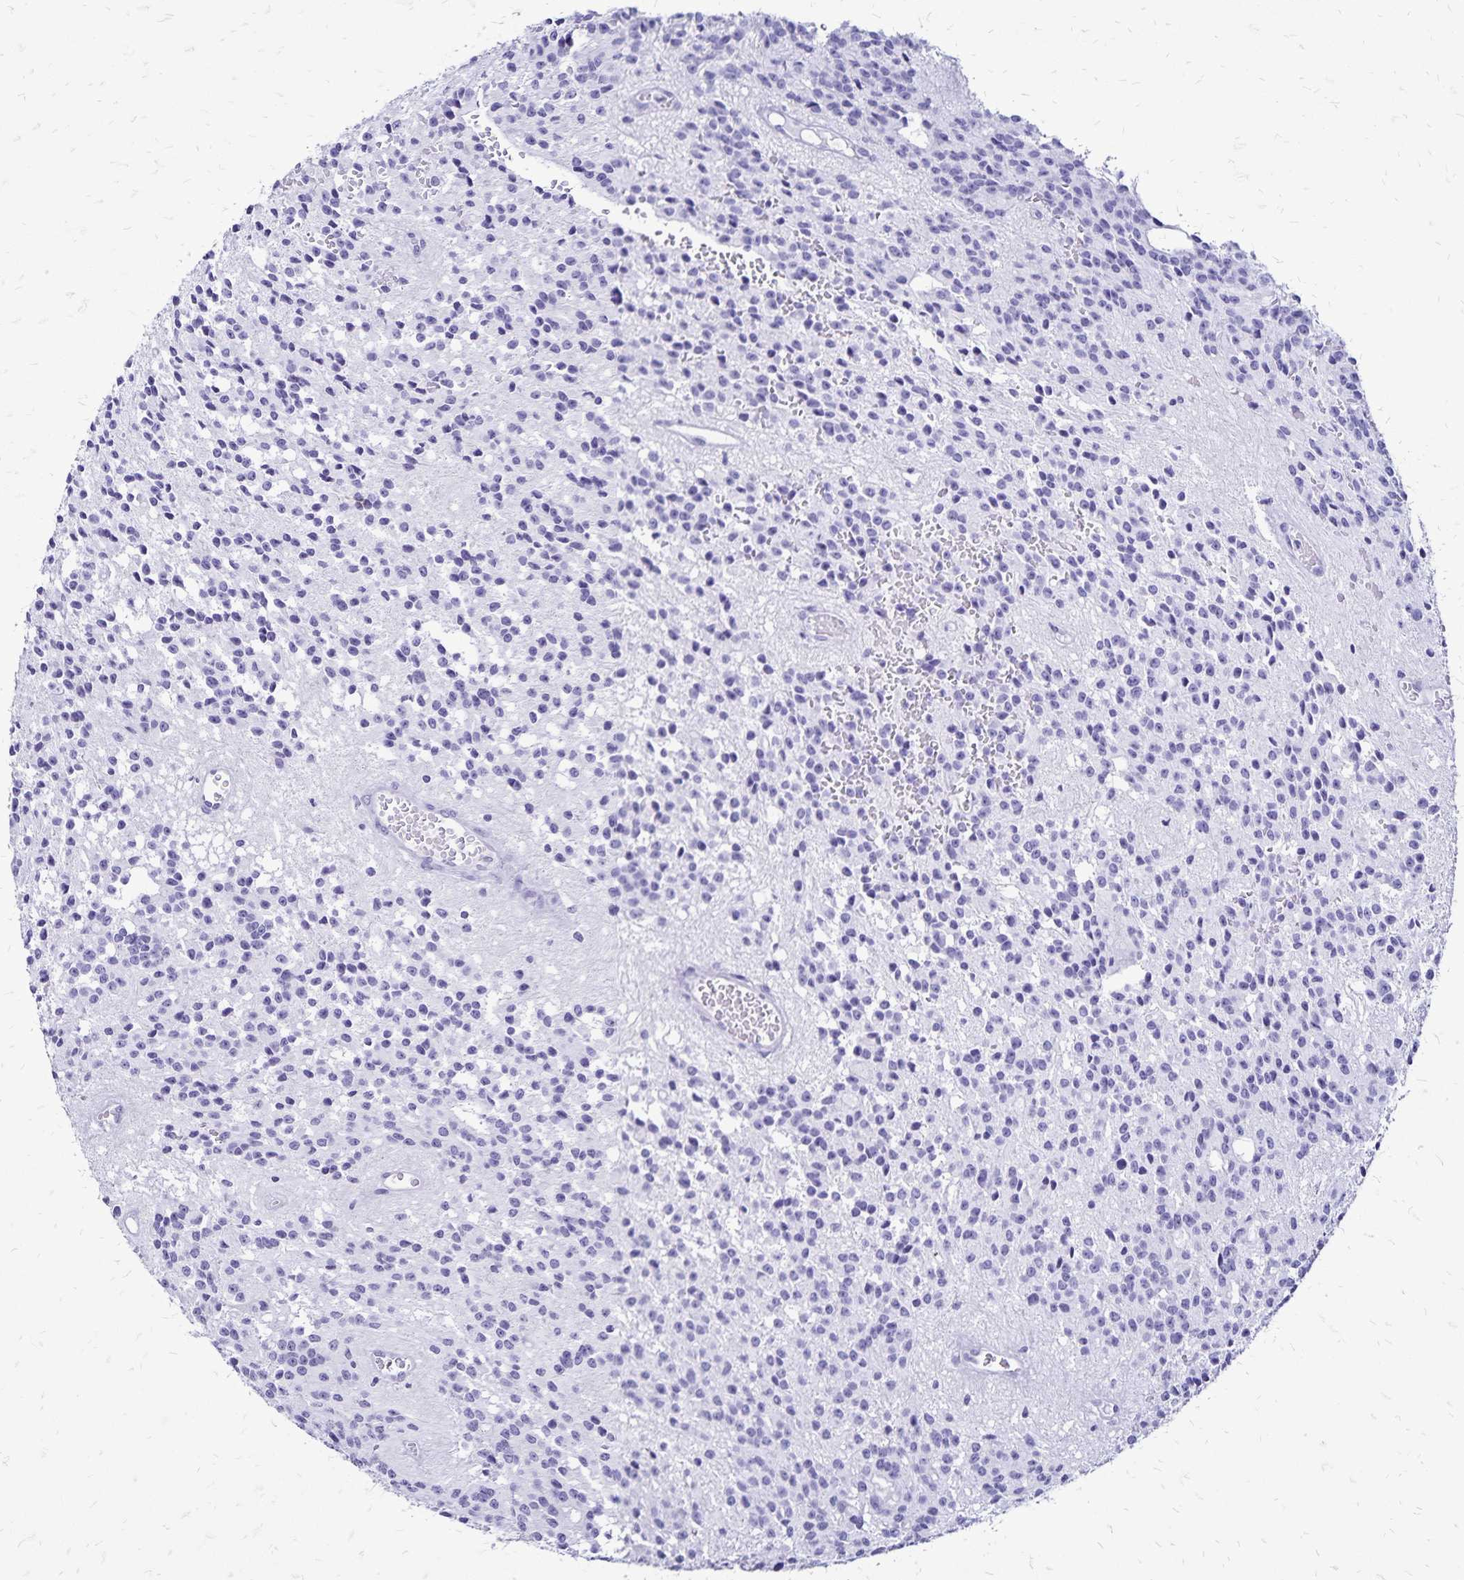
{"staining": {"intensity": "negative", "quantity": "none", "location": "none"}, "tissue": "glioma", "cell_type": "Tumor cells", "image_type": "cancer", "snomed": [{"axis": "morphology", "description": "Glioma, malignant, Low grade"}, {"axis": "topography", "description": "Brain"}], "caption": "There is no significant positivity in tumor cells of glioma.", "gene": "LIN28B", "patient": {"sex": "male", "age": 31}}